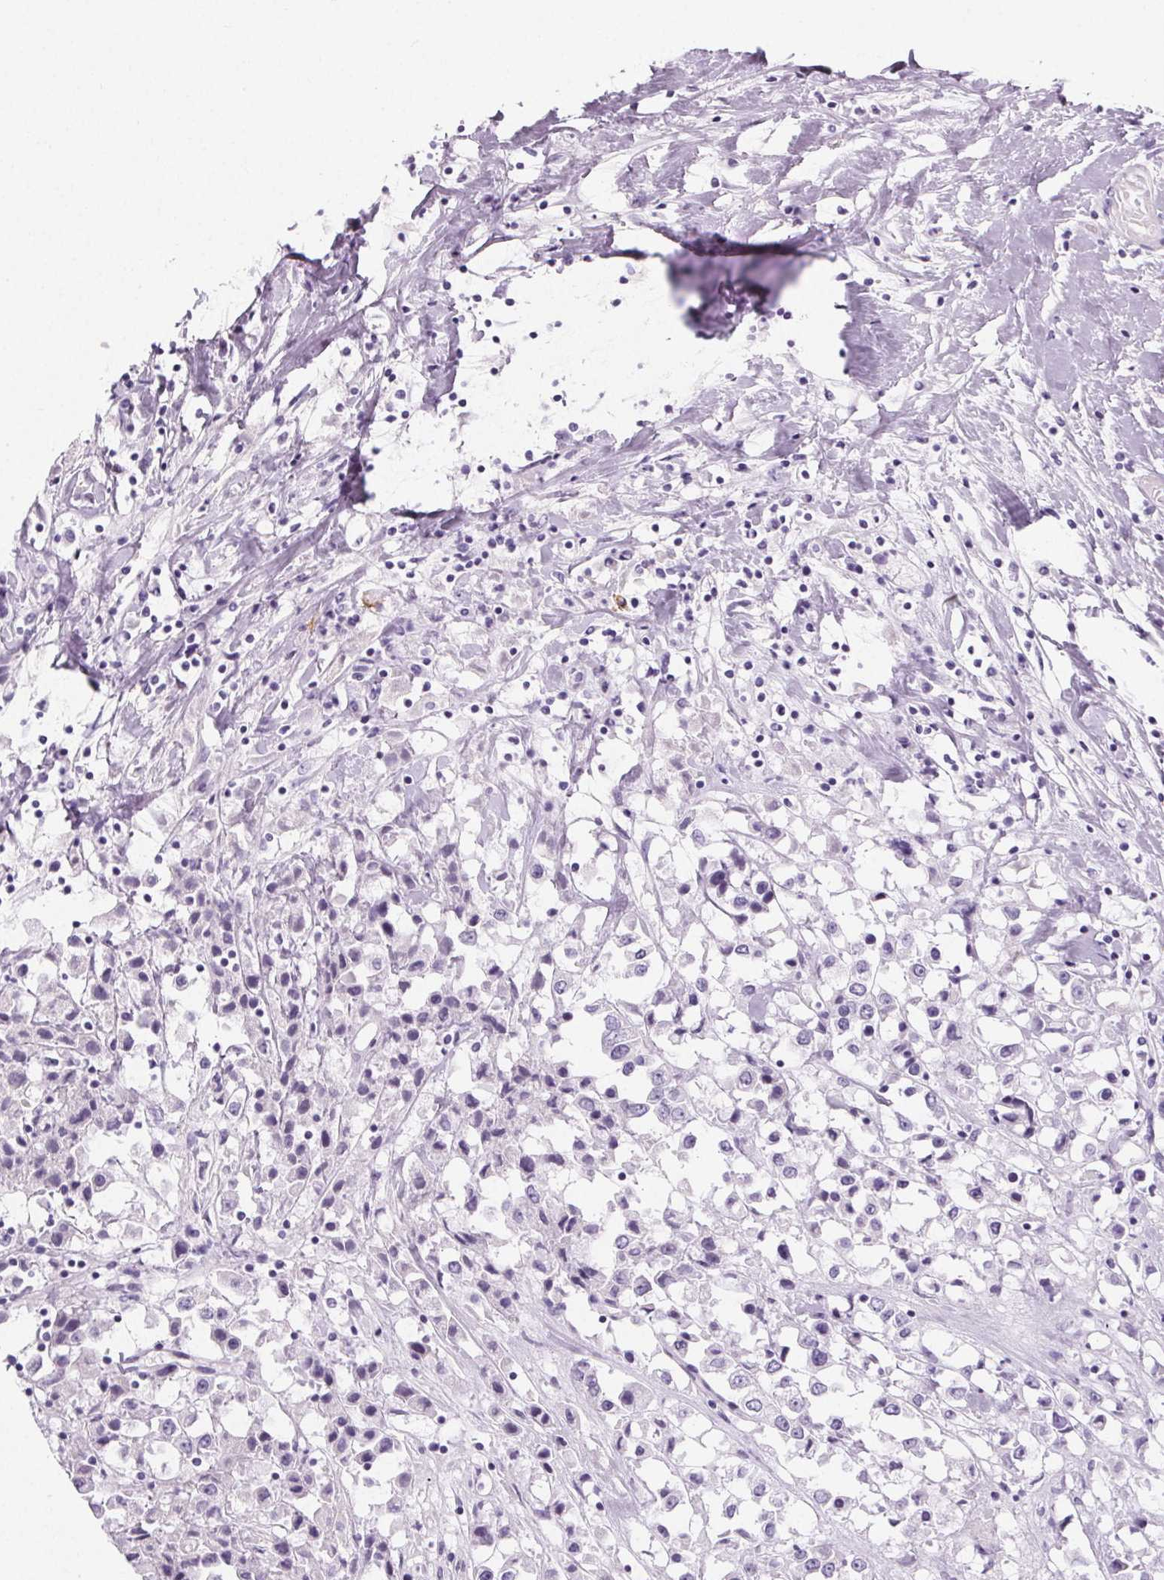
{"staining": {"intensity": "negative", "quantity": "none", "location": "none"}, "tissue": "breast cancer", "cell_type": "Tumor cells", "image_type": "cancer", "snomed": [{"axis": "morphology", "description": "Duct carcinoma"}, {"axis": "topography", "description": "Breast"}], "caption": "DAB immunohistochemical staining of invasive ductal carcinoma (breast) demonstrates no significant positivity in tumor cells. (DAB (3,3'-diaminobenzidine) IHC with hematoxylin counter stain).", "gene": "ADRB1", "patient": {"sex": "female", "age": 61}}